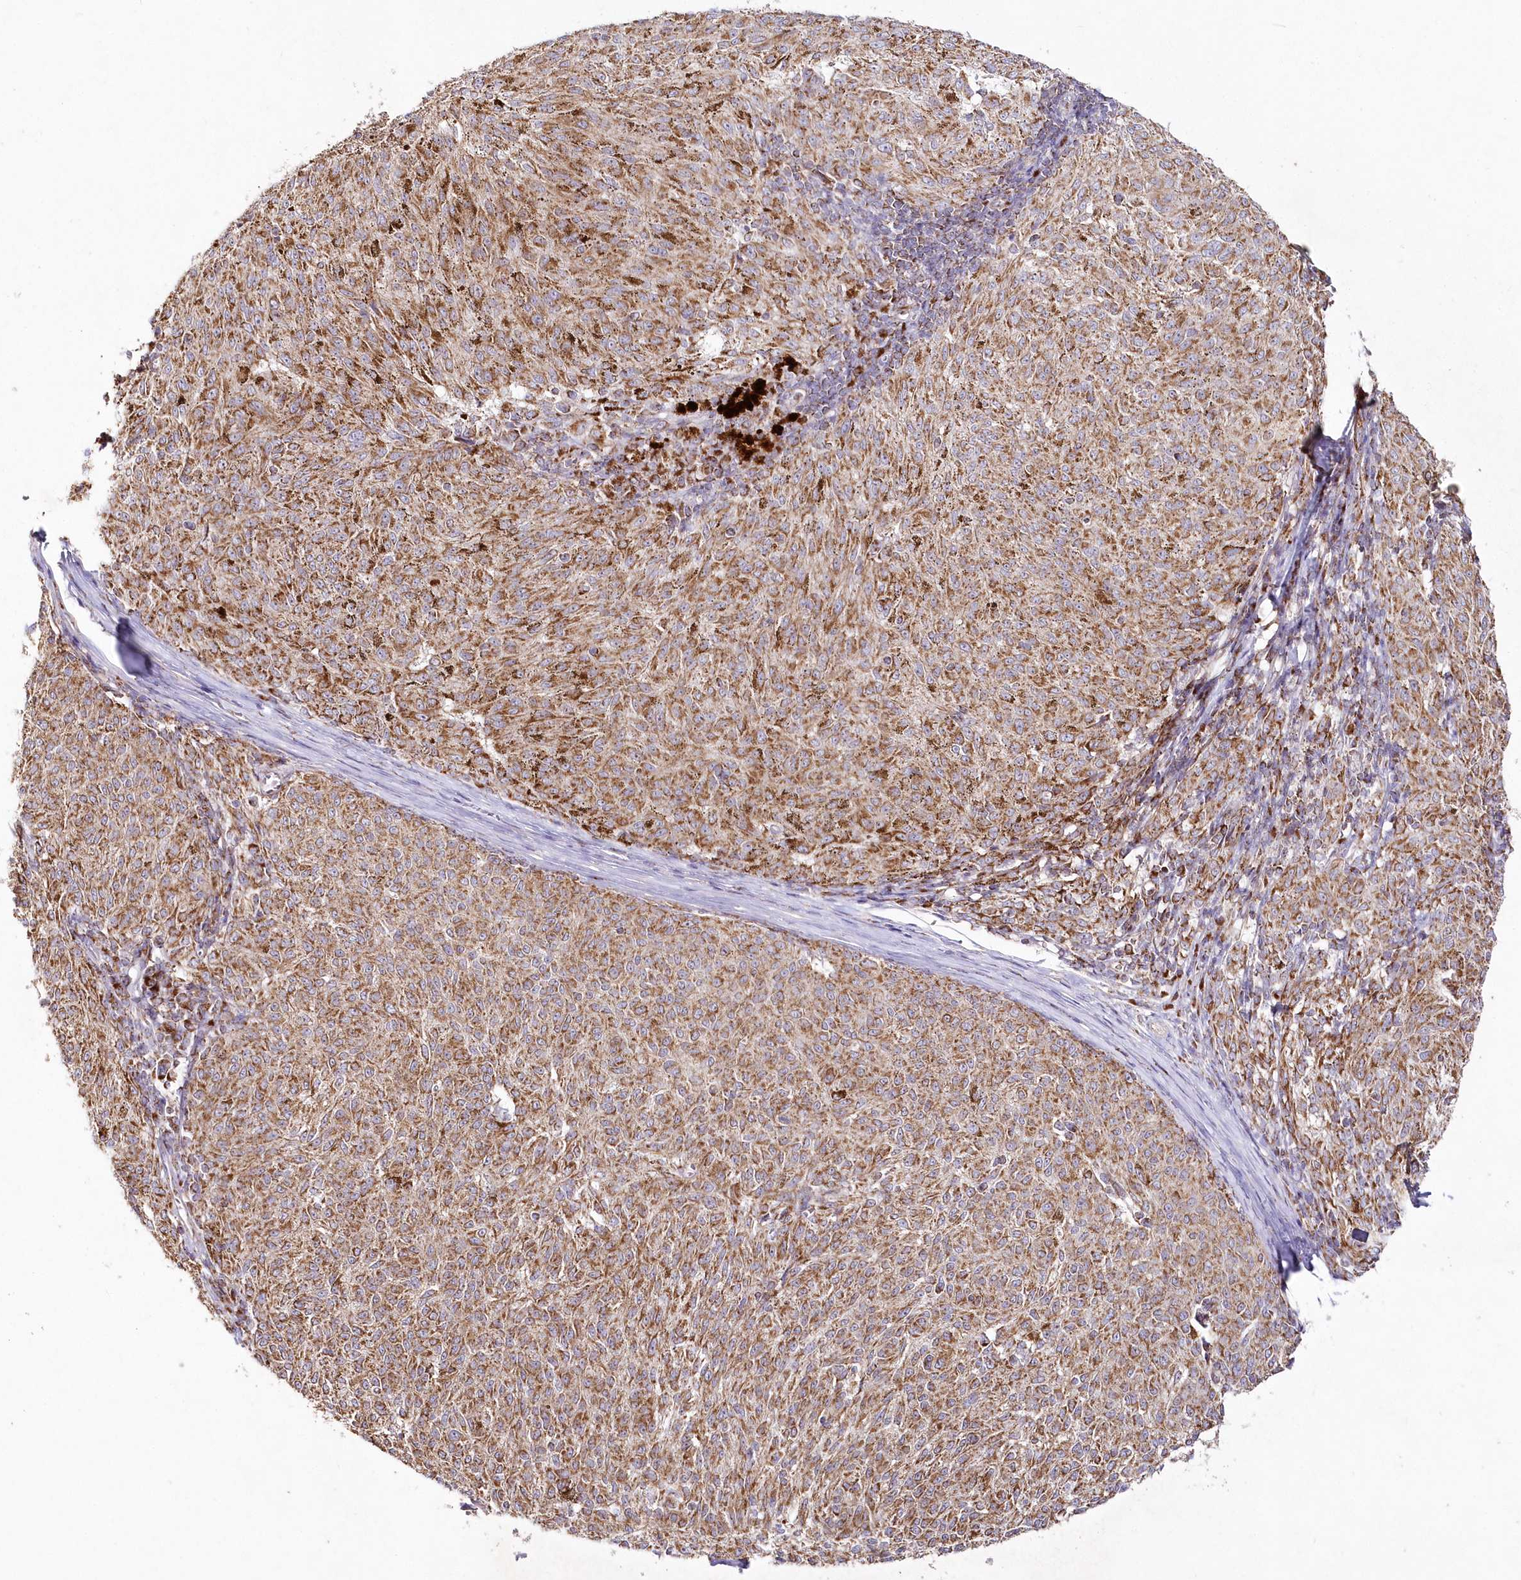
{"staining": {"intensity": "moderate", "quantity": ">75%", "location": "cytoplasmic/membranous"}, "tissue": "melanoma", "cell_type": "Tumor cells", "image_type": "cancer", "snomed": [{"axis": "morphology", "description": "Malignant melanoma, NOS"}, {"axis": "topography", "description": "Skin"}], "caption": "Immunohistochemical staining of human malignant melanoma demonstrates medium levels of moderate cytoplasmic/membranous expression in about >75% of tumor cells.", "gene": "DNA2", "patient": {"sex": "female", "age": 72}}